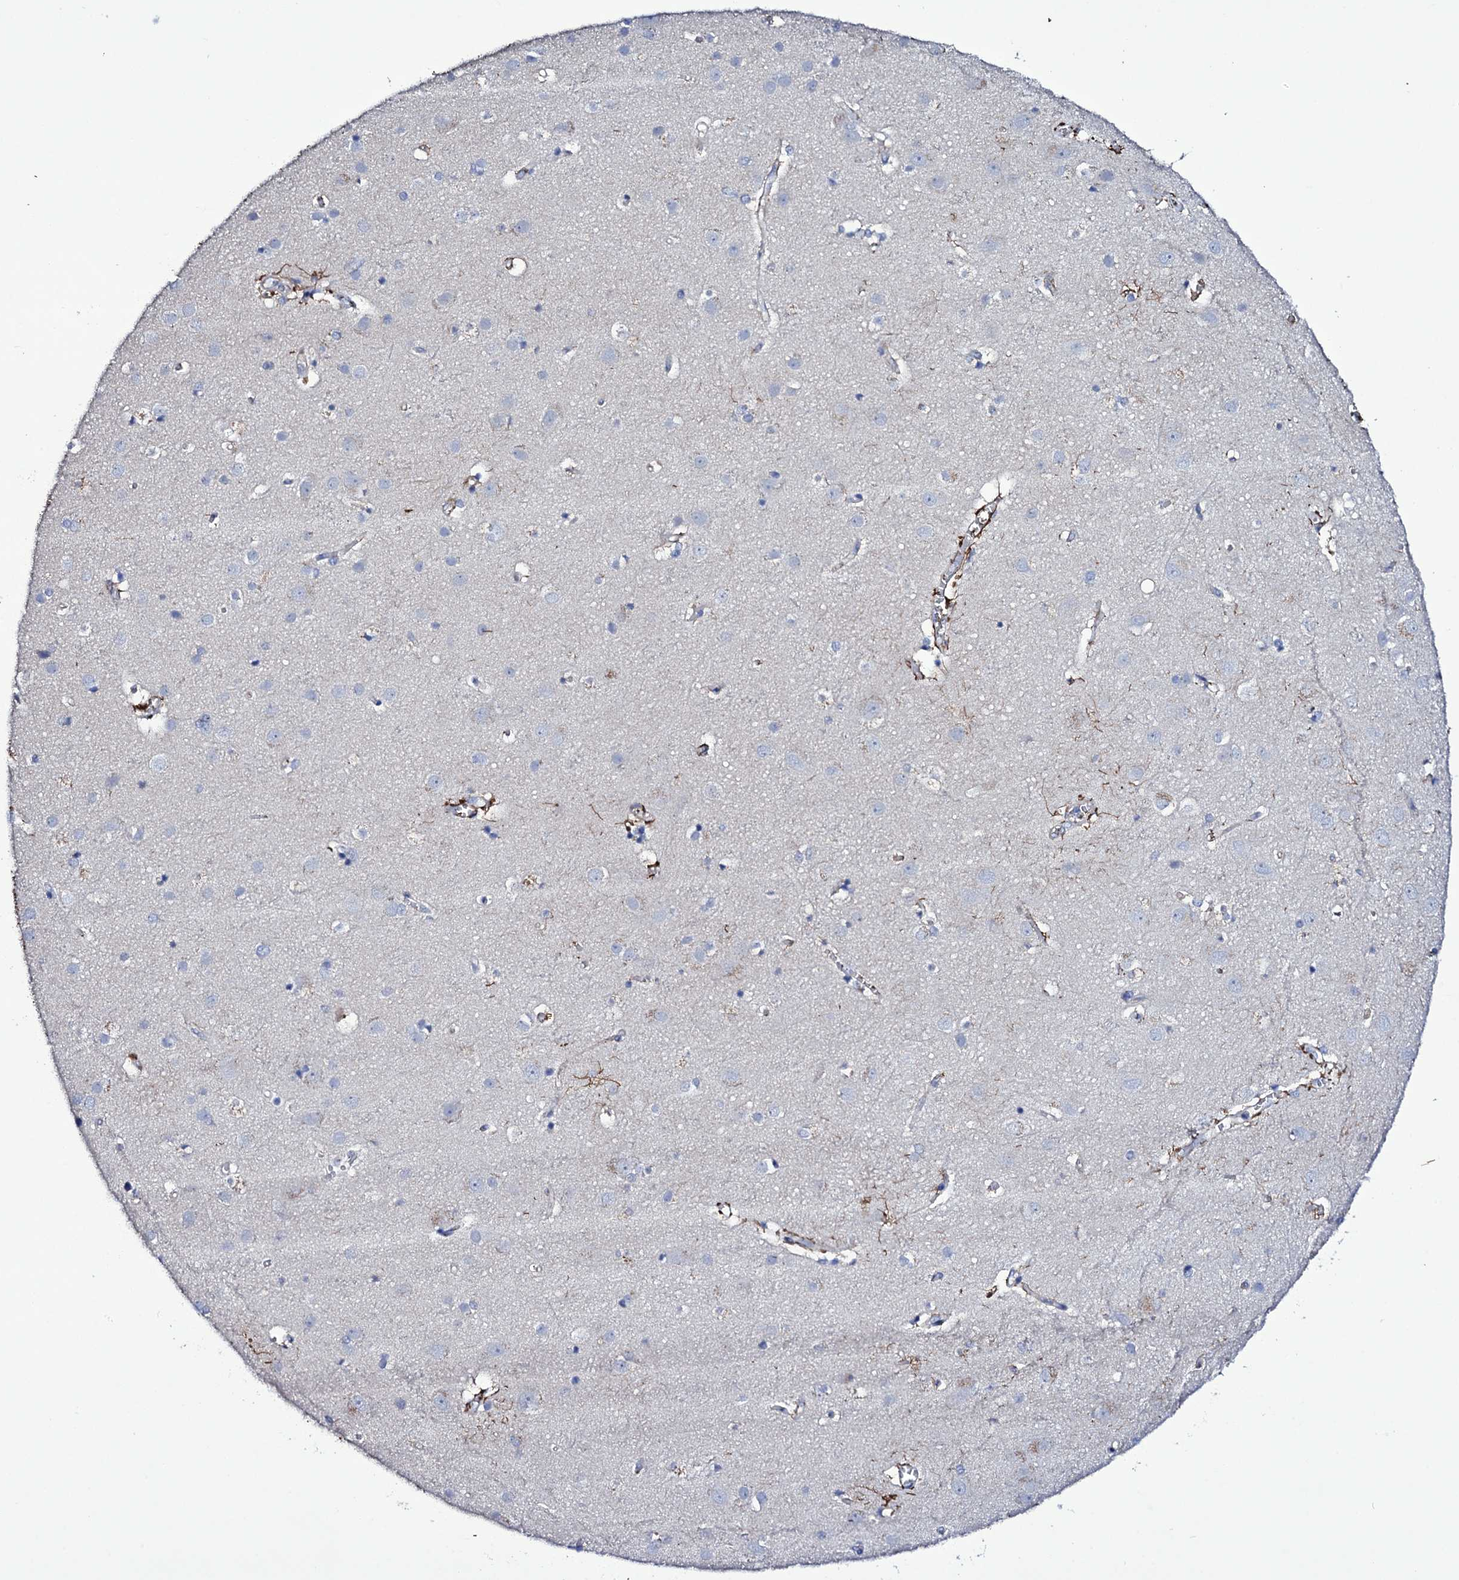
{"staining": {"intensity": "moderate", "quantity": "25%-75%", "location": "cytoplasmic/membranous"}, "tissue": "cerebral cortex", "cell_type": "Endothelial cells", "image_type": "normal", "snomed": [{"axis": "morphology", "description": "Normal tissue, NOS"}, {"axis": "topography", "description": "Cerebral cortex"}], "caption": "The histopathology image displays a brown stain indicating the presence of a protein in the cytoplasmic/membranous of endothelial cells in cerebral cortex.", "gene": "BCL2L14", "patient": {"sex": "male", "age": 54}}